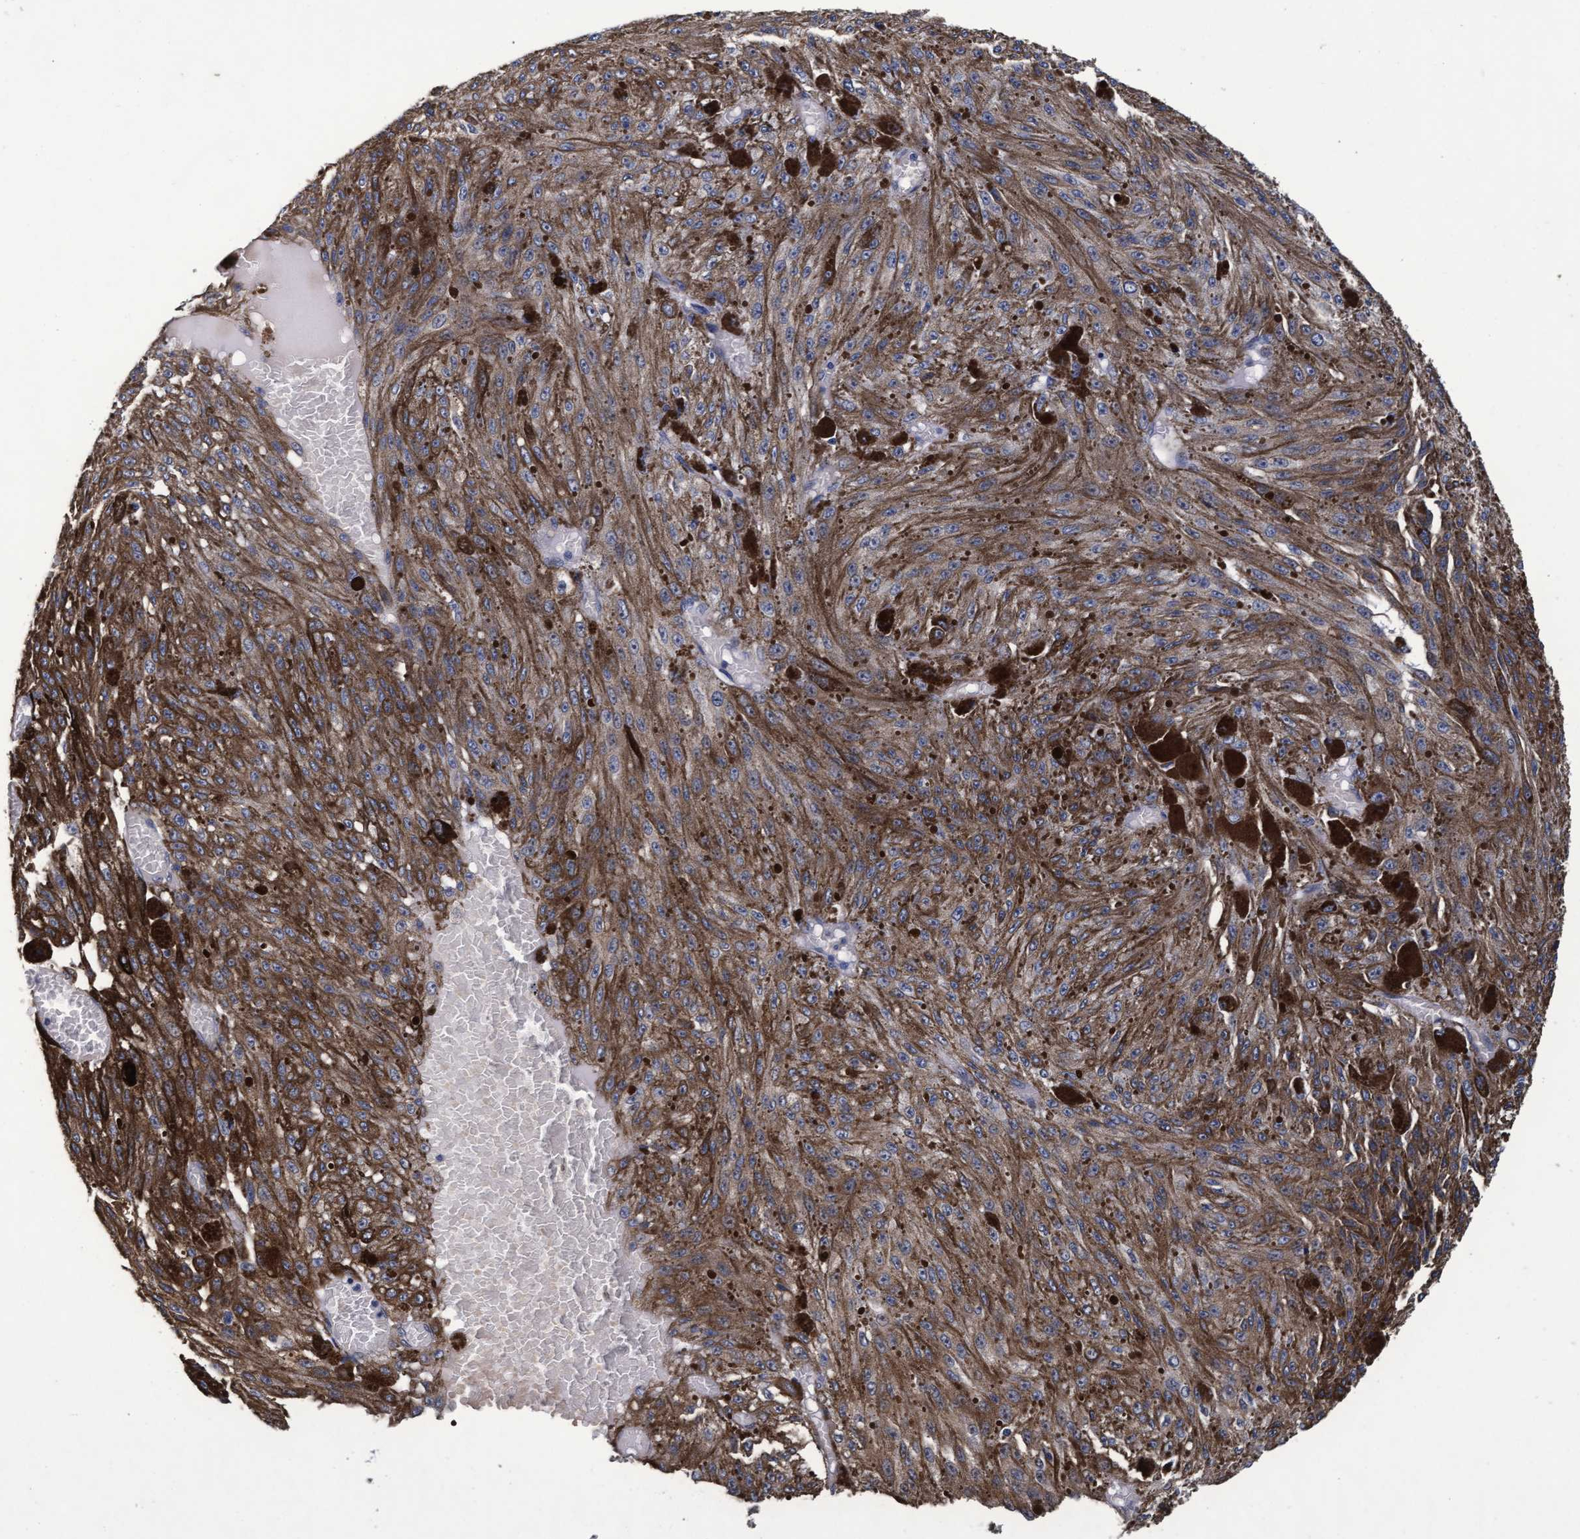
{"staining": {"intensity": "moderate", "quantity": ">75%", "location": "cytoplasmic/membranous"}, "tissue": "melanoma", "cell_type": "Tumor cells", "image_type": "cancer", "snomed": [{"axis": "morphology", "description": "Malignant melanoma, NOS"}, {"axis": "topography", "description": "Other"}], "caption": "Melanoma tissue demonstrates moderate cytoplasmic/membranous positivity in about >75% of tumor cells, visualized by immunohistochemistry.", "gene": "CPQ", "patient": {"sex": "male", "age": 79}}